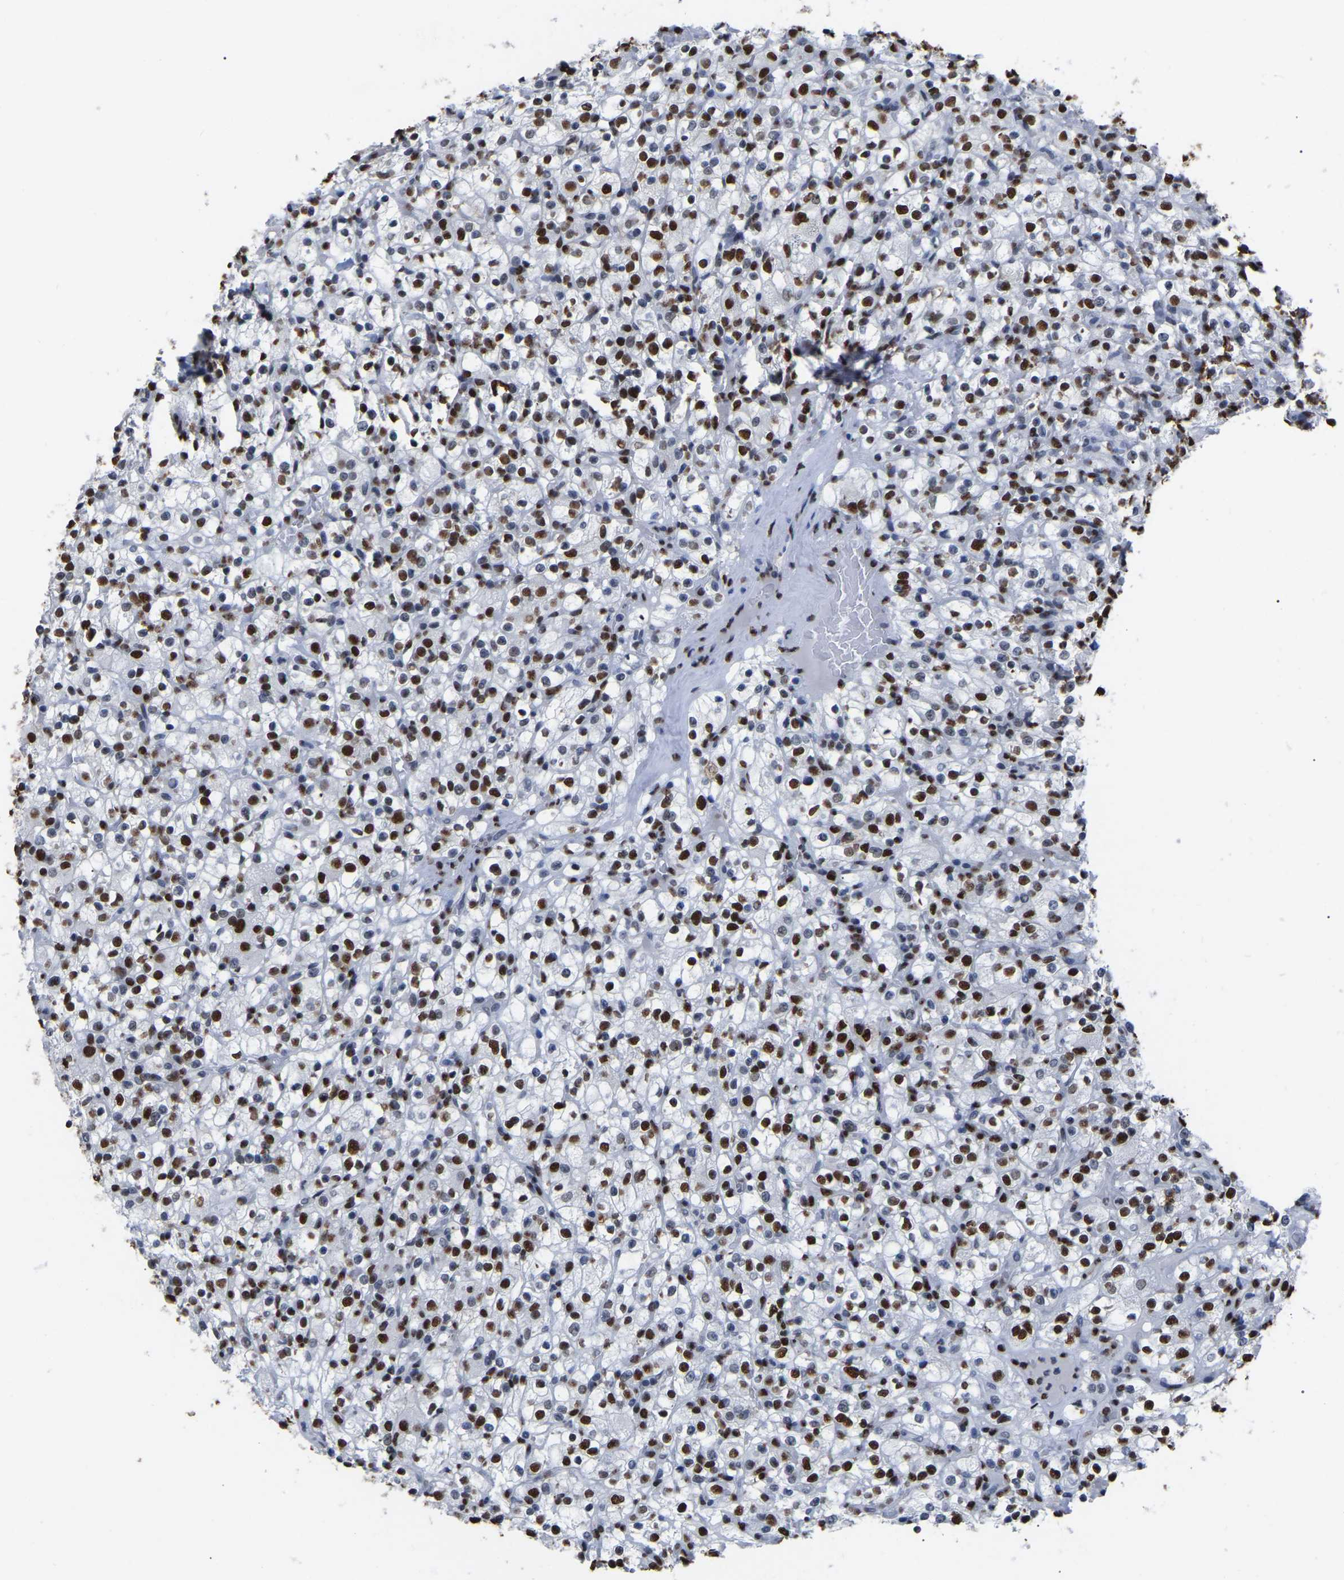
{"staining": {"intensity": "strong", "quantity": ">75%", "location": "nuclear"}, "tissue": "renal cancer", "cell_type": "Tumor cells", "image_type": "cancer", "snomed": [{"axis": "morphology", "description": "Normal tissue, NOS"}, {"axis": "morphology", "description": "Adenocarcinoma, NOS"}, {"axis": "topography", "description": "Kidney"}], "caption": "The image reveals staining of renal cancer (adenocarcinoma), revealing strong nuclear protein staining (brown color) within tumor cells.", "gene": "RBL2", "patient": {"sex": "female", "age": 72}}